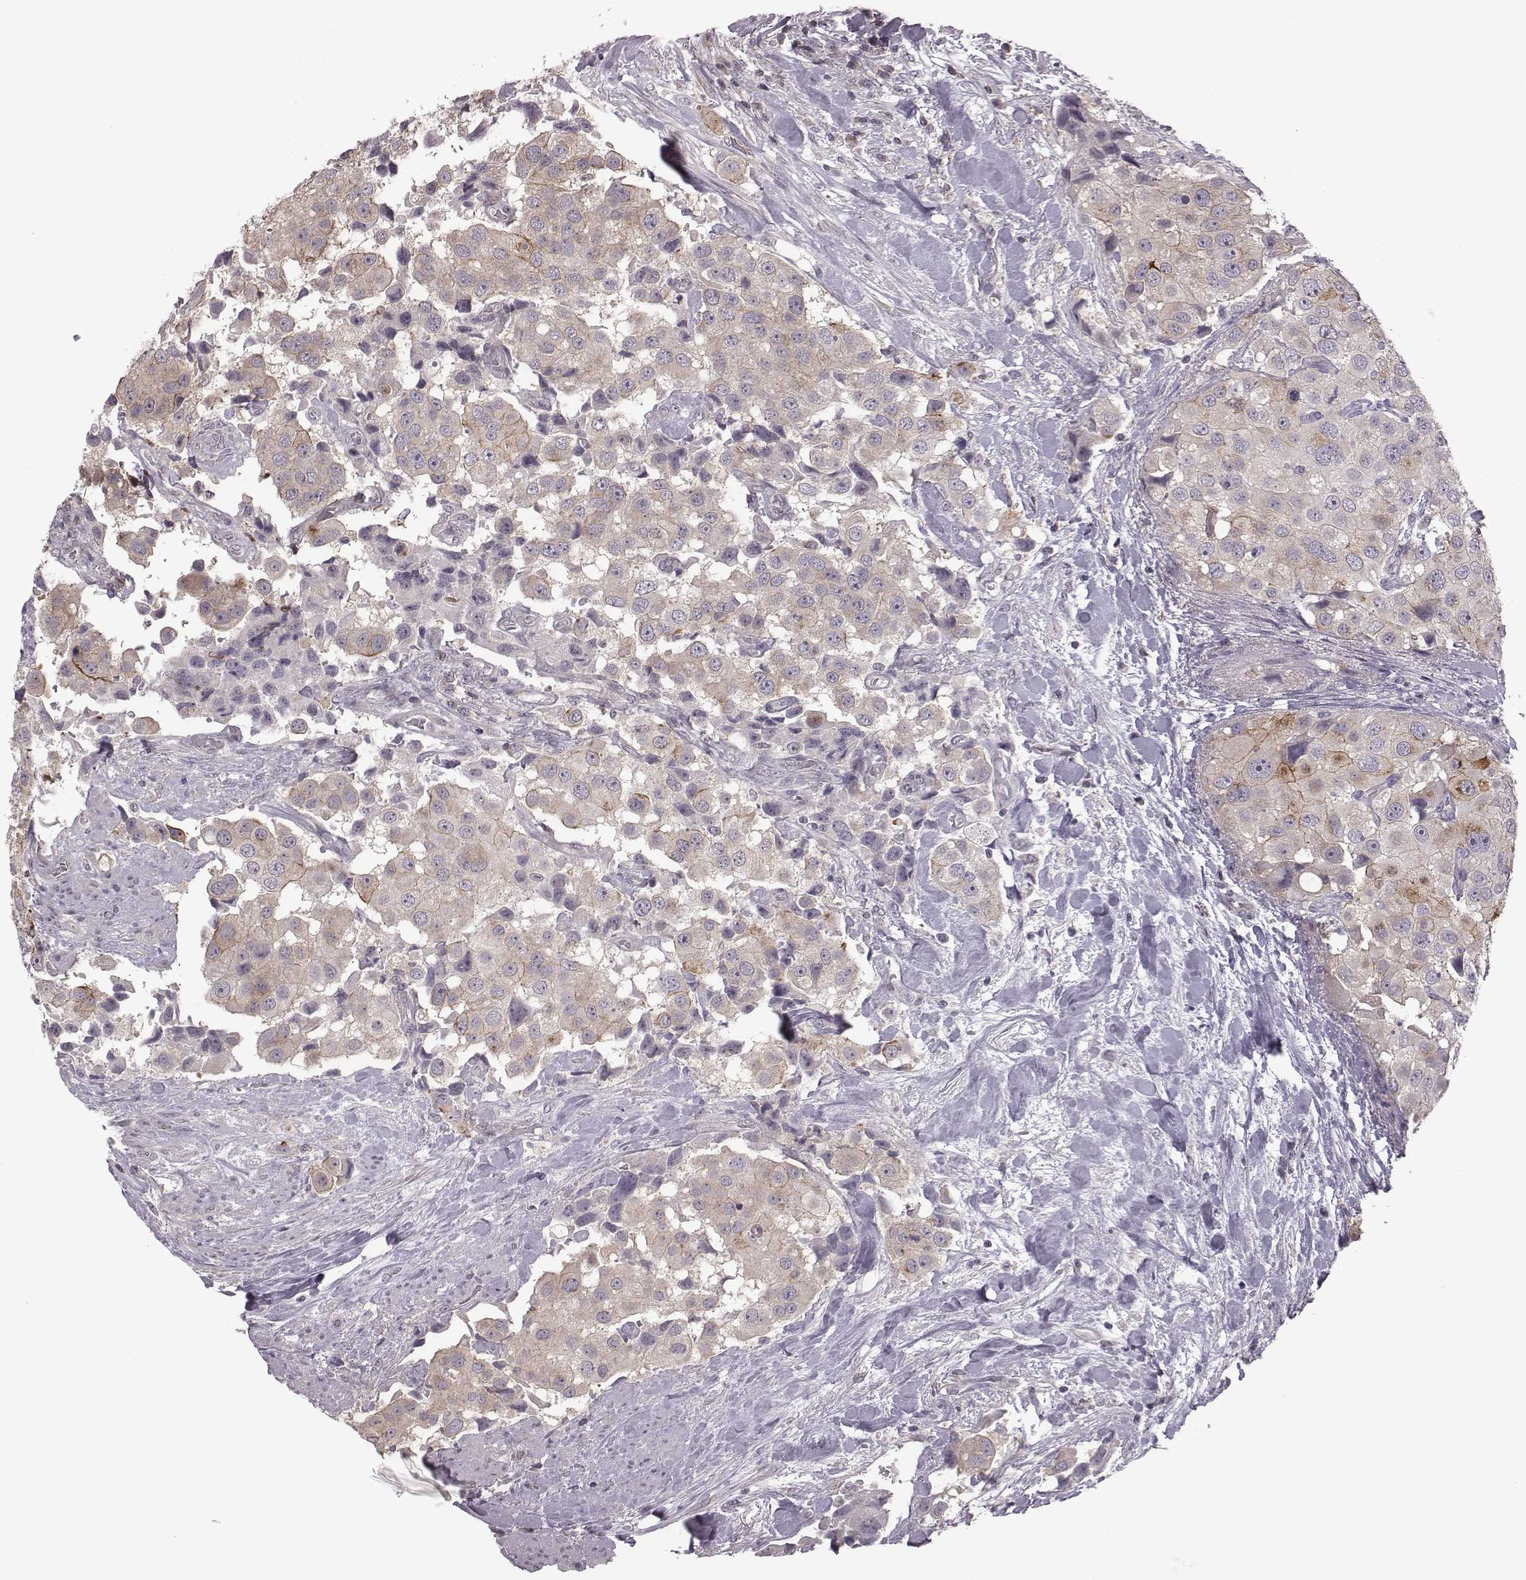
{"staining": {"intensity": "moderate", "quantity": "<25%", "location": "cytoplasmic/membranous"}, "tissue": "urothelial cancer", "cell_type": "Tumor cells", "image_type": "cancer", "snomed": [{"axis": "morphology", "description": "Urothelial carcinoma, High grade"}, {"axis": "topography", "description": "Urinary bladder"}], "caption": "This is a photomicrograph of immunohistochemistry (IHC) staining of urothelial cancer, which shows moderate positivity in the cytoplasmic/membranous of tumor cells.", "gene": "BICDL1", "patient": {"sex": "female", "age": 64}}